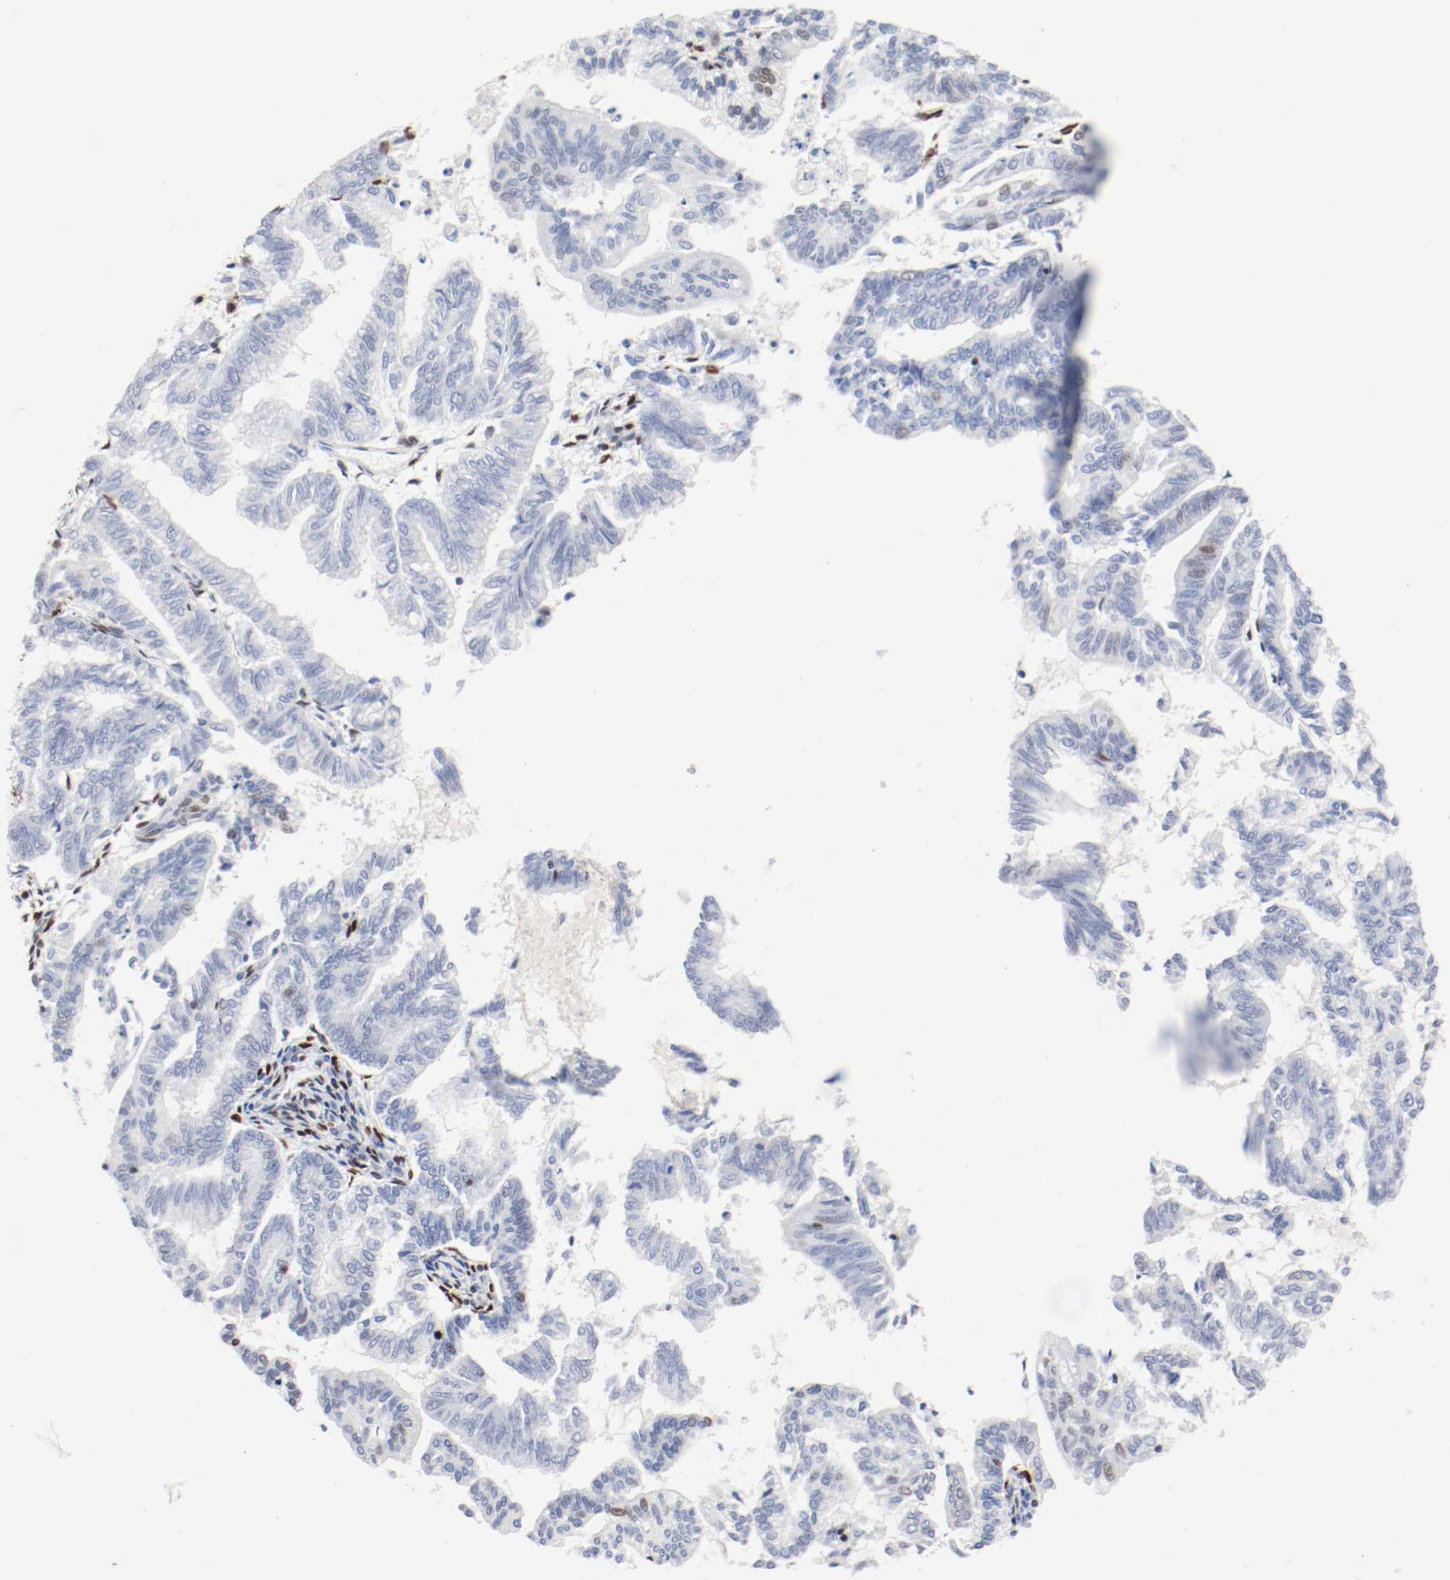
{"staining": {"intensity": "moderate", "quantity": "<25%", "location": "nuclear"}, "tissue": "endometrial cancer", "cell_type": "Tumor cells", "image_type": "cancer", "snomed": [{"axis": "morphology", "description": "Adenocarcinoma, NOS"}, {"axis": "topography", "description": "Endometrium"}], "caption": "Endometrial cancer stained with DAB (3,3'-diaminobenzidine) IHC reveals low levels of moderate nuclear expression in approximately <25% of tumor cells. The protein of interest is stained brown, and the nuclei are stained in blue (DAB IHC with brightfield microscopy, high magnification).", "gene": "CTBP1", "patient": {"sex": "female", "age": 79}}